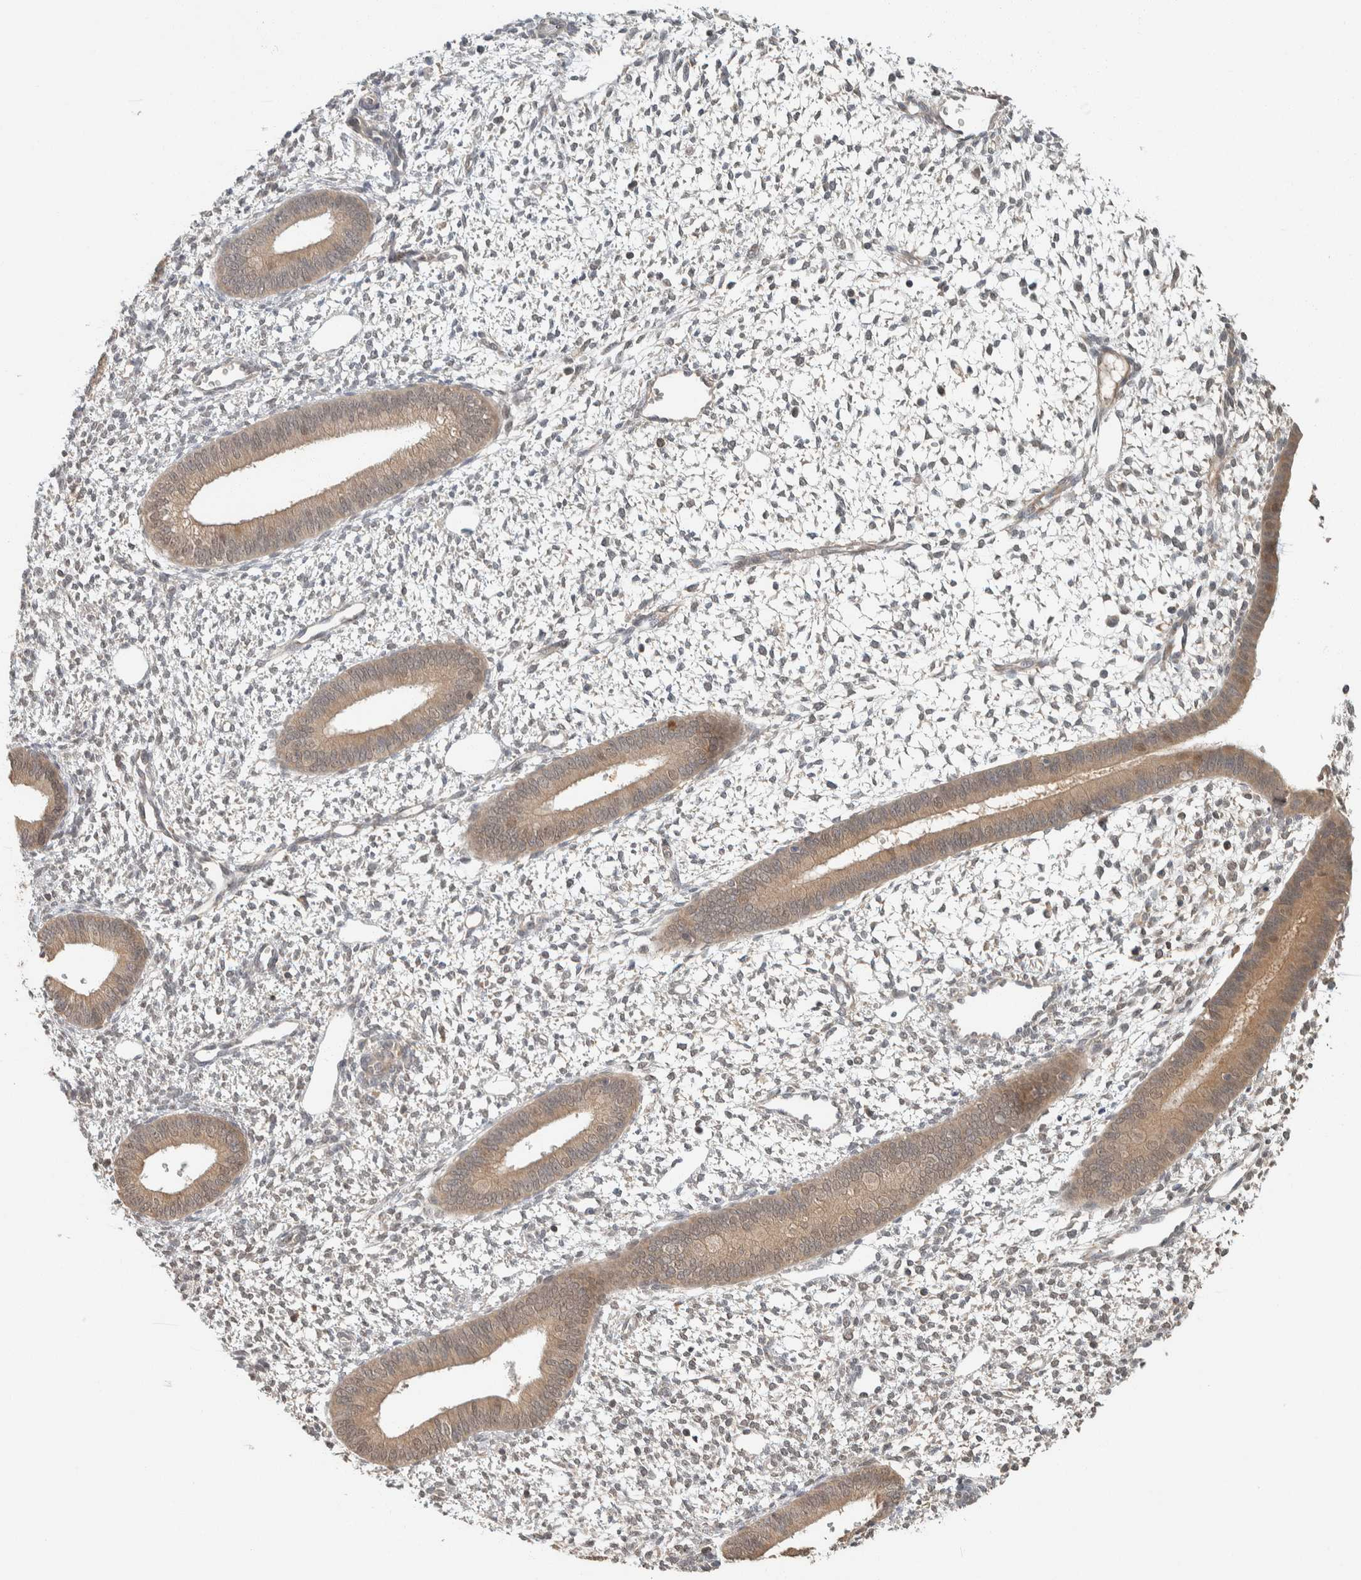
{"staining": {"intensity": "weak", "quantity": "<25%", "location": "cytoplasmic/membranous"}, "tissue": "endometrium", "cell_type": "Cells in endometrial stroma", "image_type": "normal", "snomed": [{"axis": "morphology", "description": "Normal tissue, NOS"}, {"axis": "topography", "description": "Endometrium"}], "caption": "DAB immunohistochemical staining of benign human endometrium demonstrates no significant expression in cells in endometrial stroma. (DAB (3,3'-diaminobenzidine) immunohistochemistry with hematoxylin counter stain).", "gene": "ZNF567", "patient": {"sex": "female", "age": 46}}